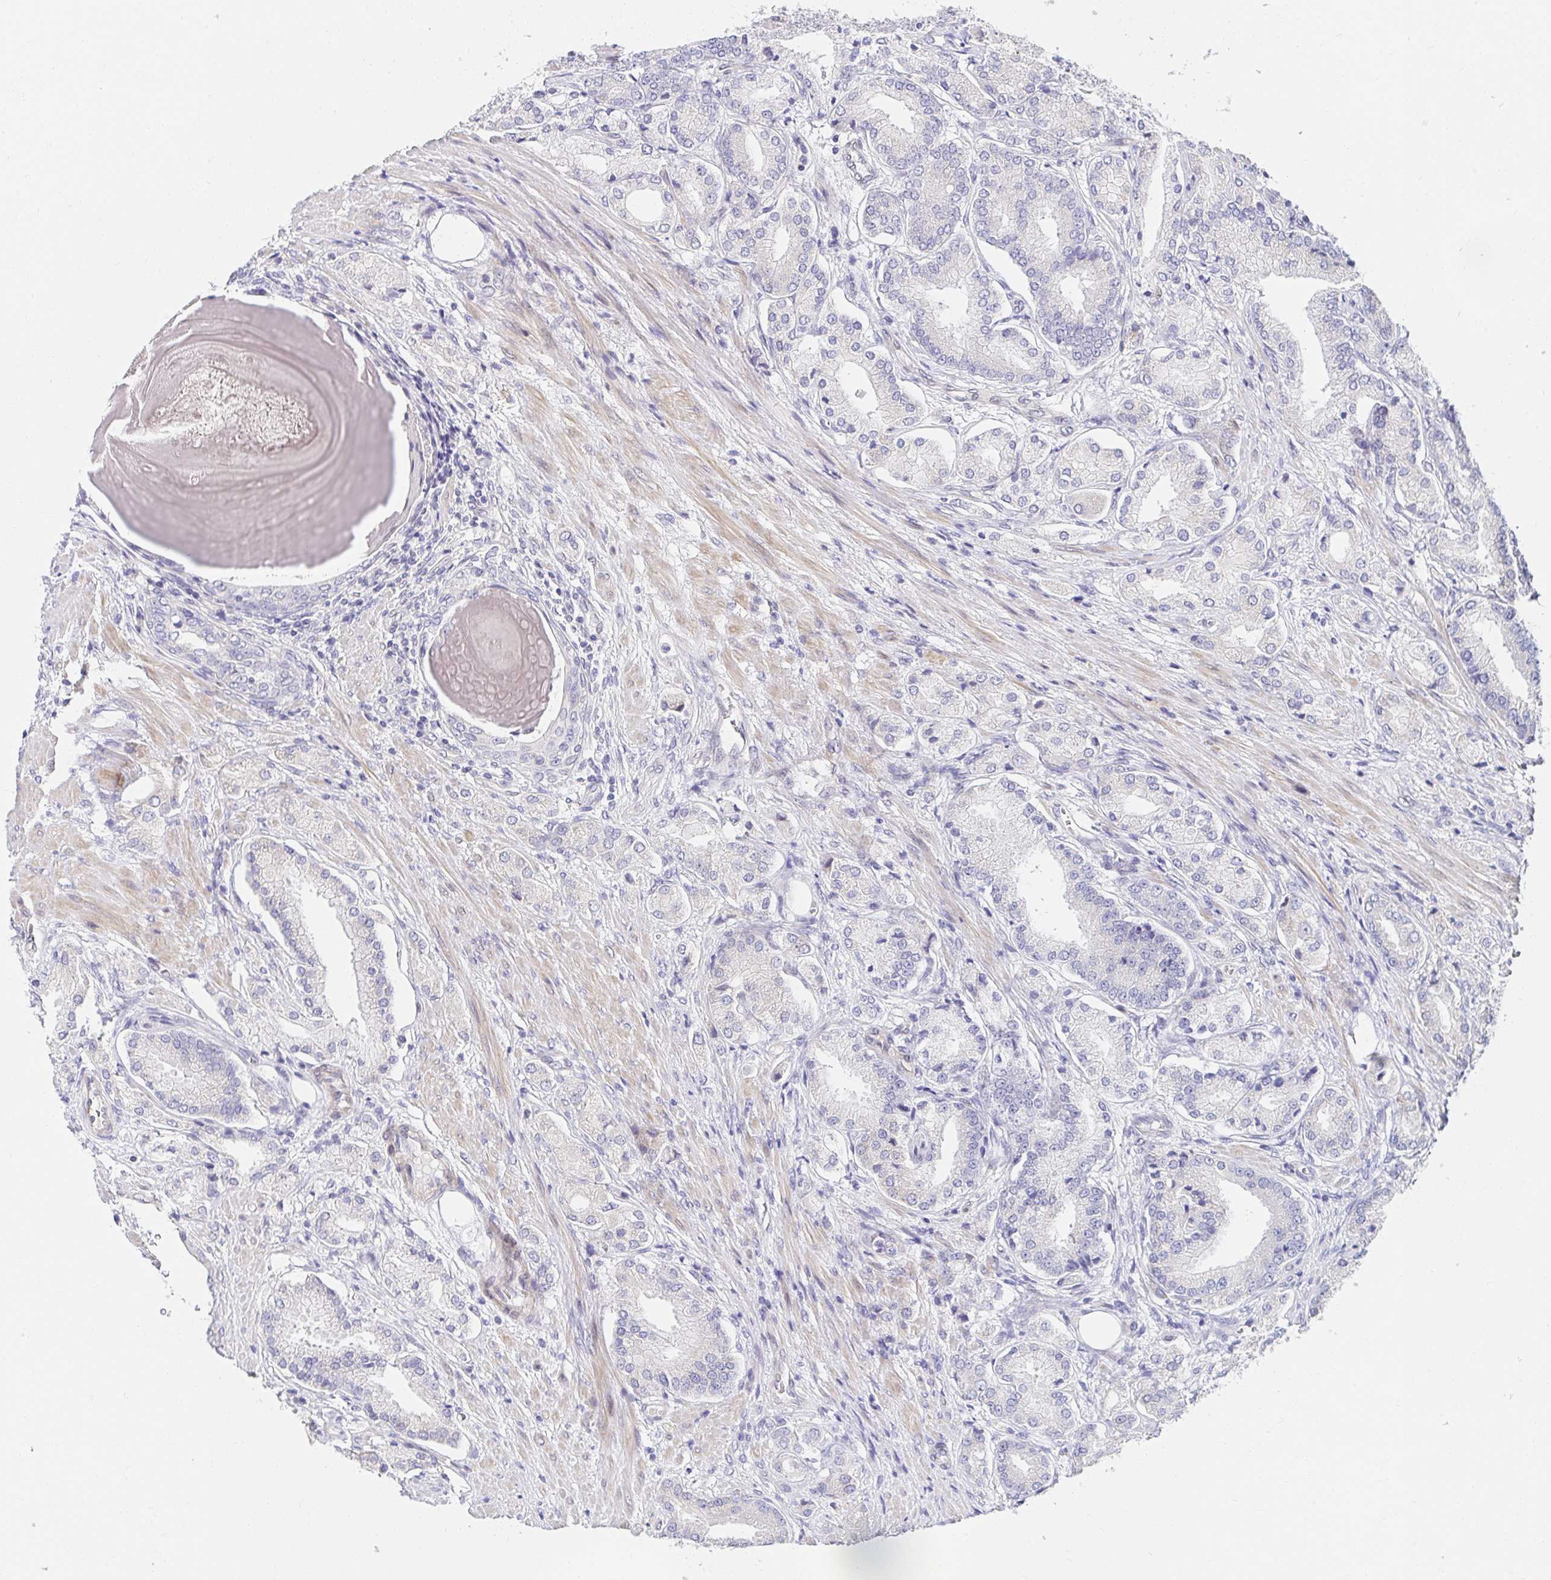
{"staining": {"intensity": "negative", "quantity": "none", "location": "none"}, "tissue": "prostate cancer", "cell_type": "Tumor cells", "image_type": "cancer", "snomed": [{"axis": "morphology", "description": "Adenocarcinoma, High grade"}, {"axis": "topography", "description": "Prostate and seminal vesicle, NOS"}], "caption": "Image shows no significant protein expression in tumor cells of prostate high-grade adenocarcinoma.", "gene": "AKAP14", "patient": {"sex": "male", "age": 61}}